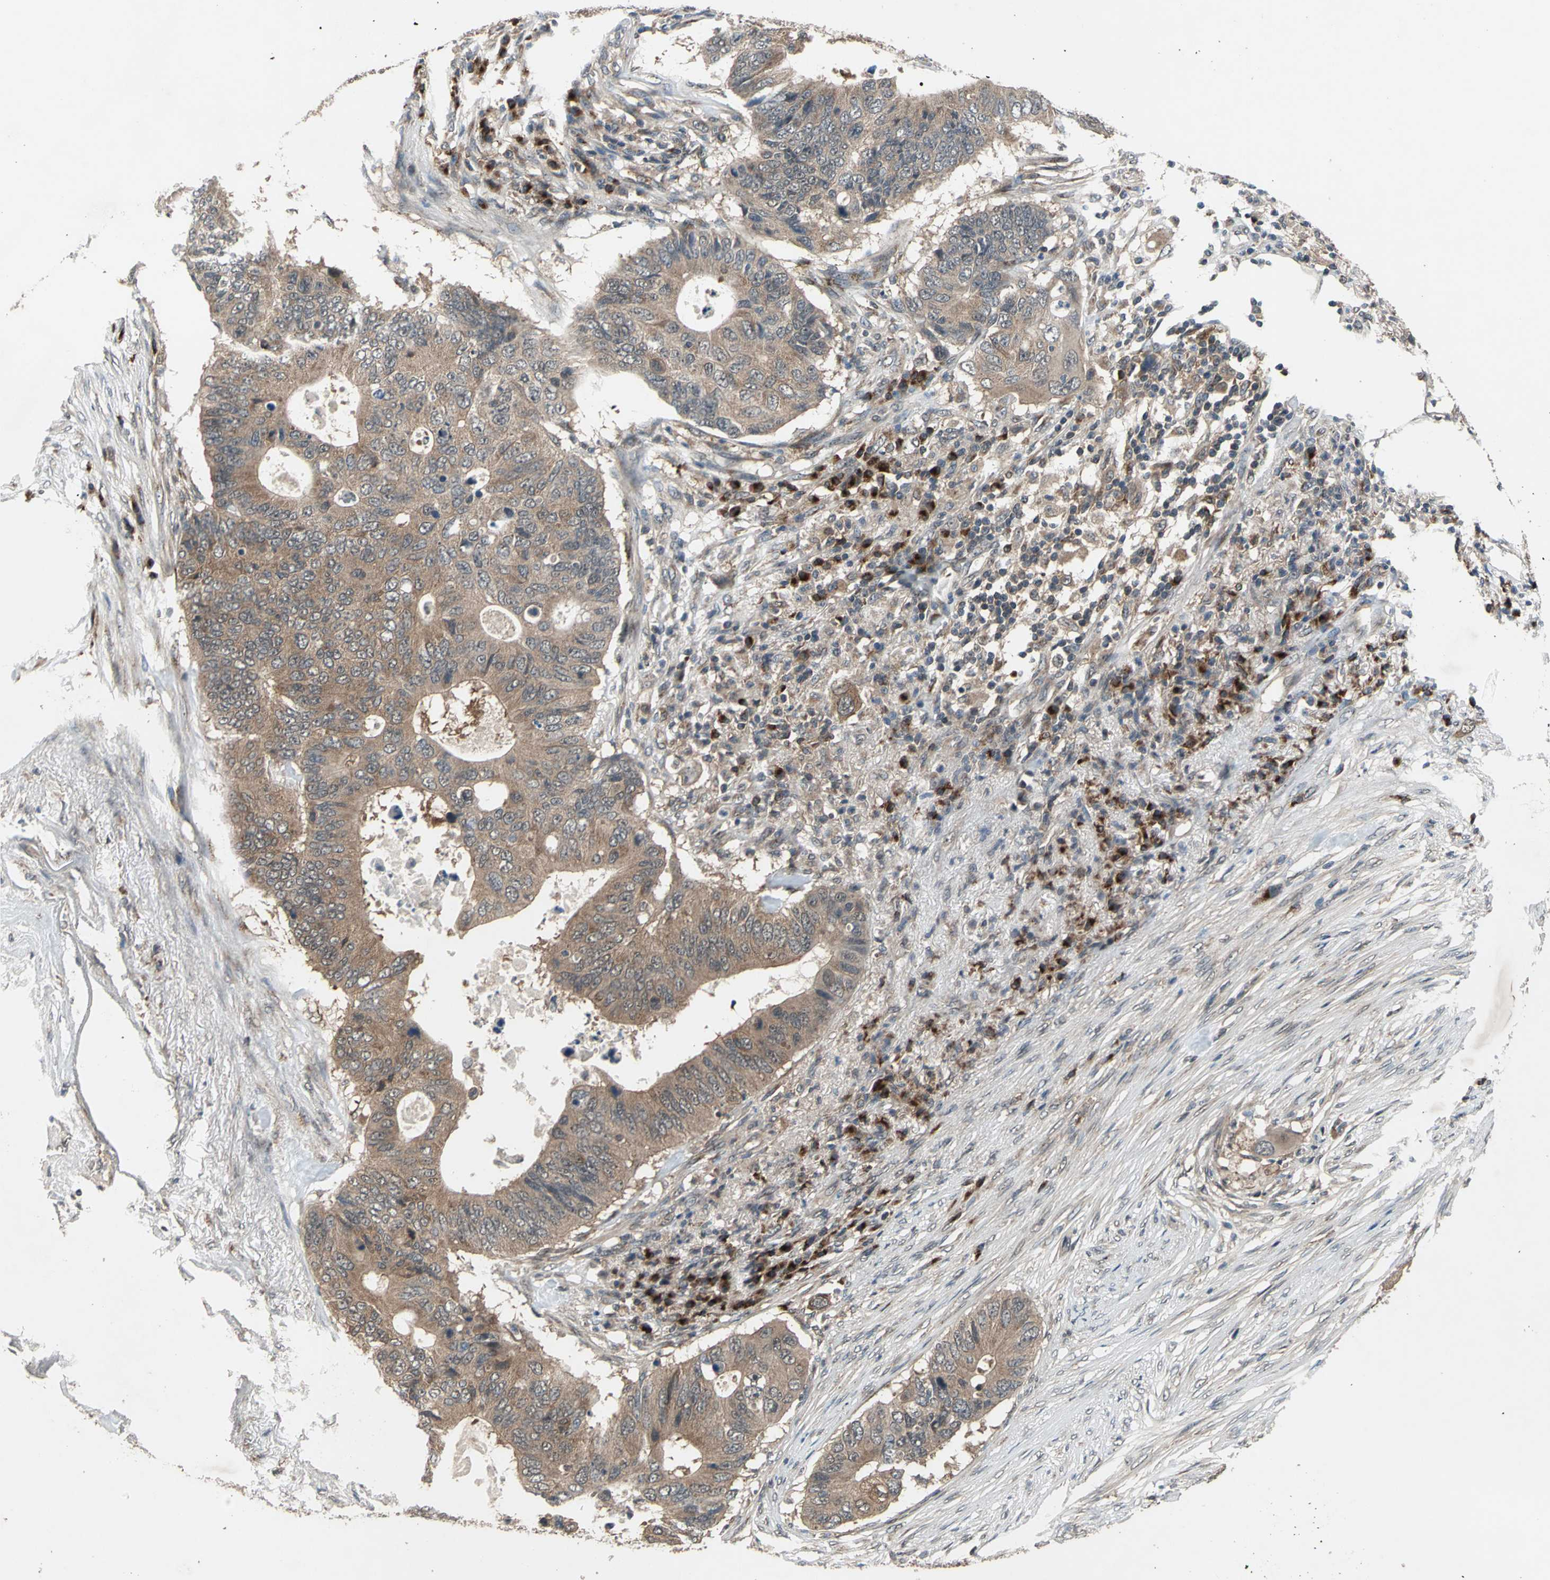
{"staining": {"intensity": "moderate", "quantity": ">75%", "location": "cytoplasmic/membranous"}, "tissue": "colorectal cancer", "cell_type": "Tumor cells", "image_type": "cancer", "snomed": [{"axis": "morphology", "description": "Adenocarcinoma, NOS"}, {"axis": "topography", "description": "Colon"}], "caption": "Immunohistochemical staining of colorectal adenocarcinoma displays medium levels of moderate cytoplasmic/membranous staining in approximately >75% of tumor cells.", "gene": "NFKBIE", "patient": {"sex": "male", "age": 71}}